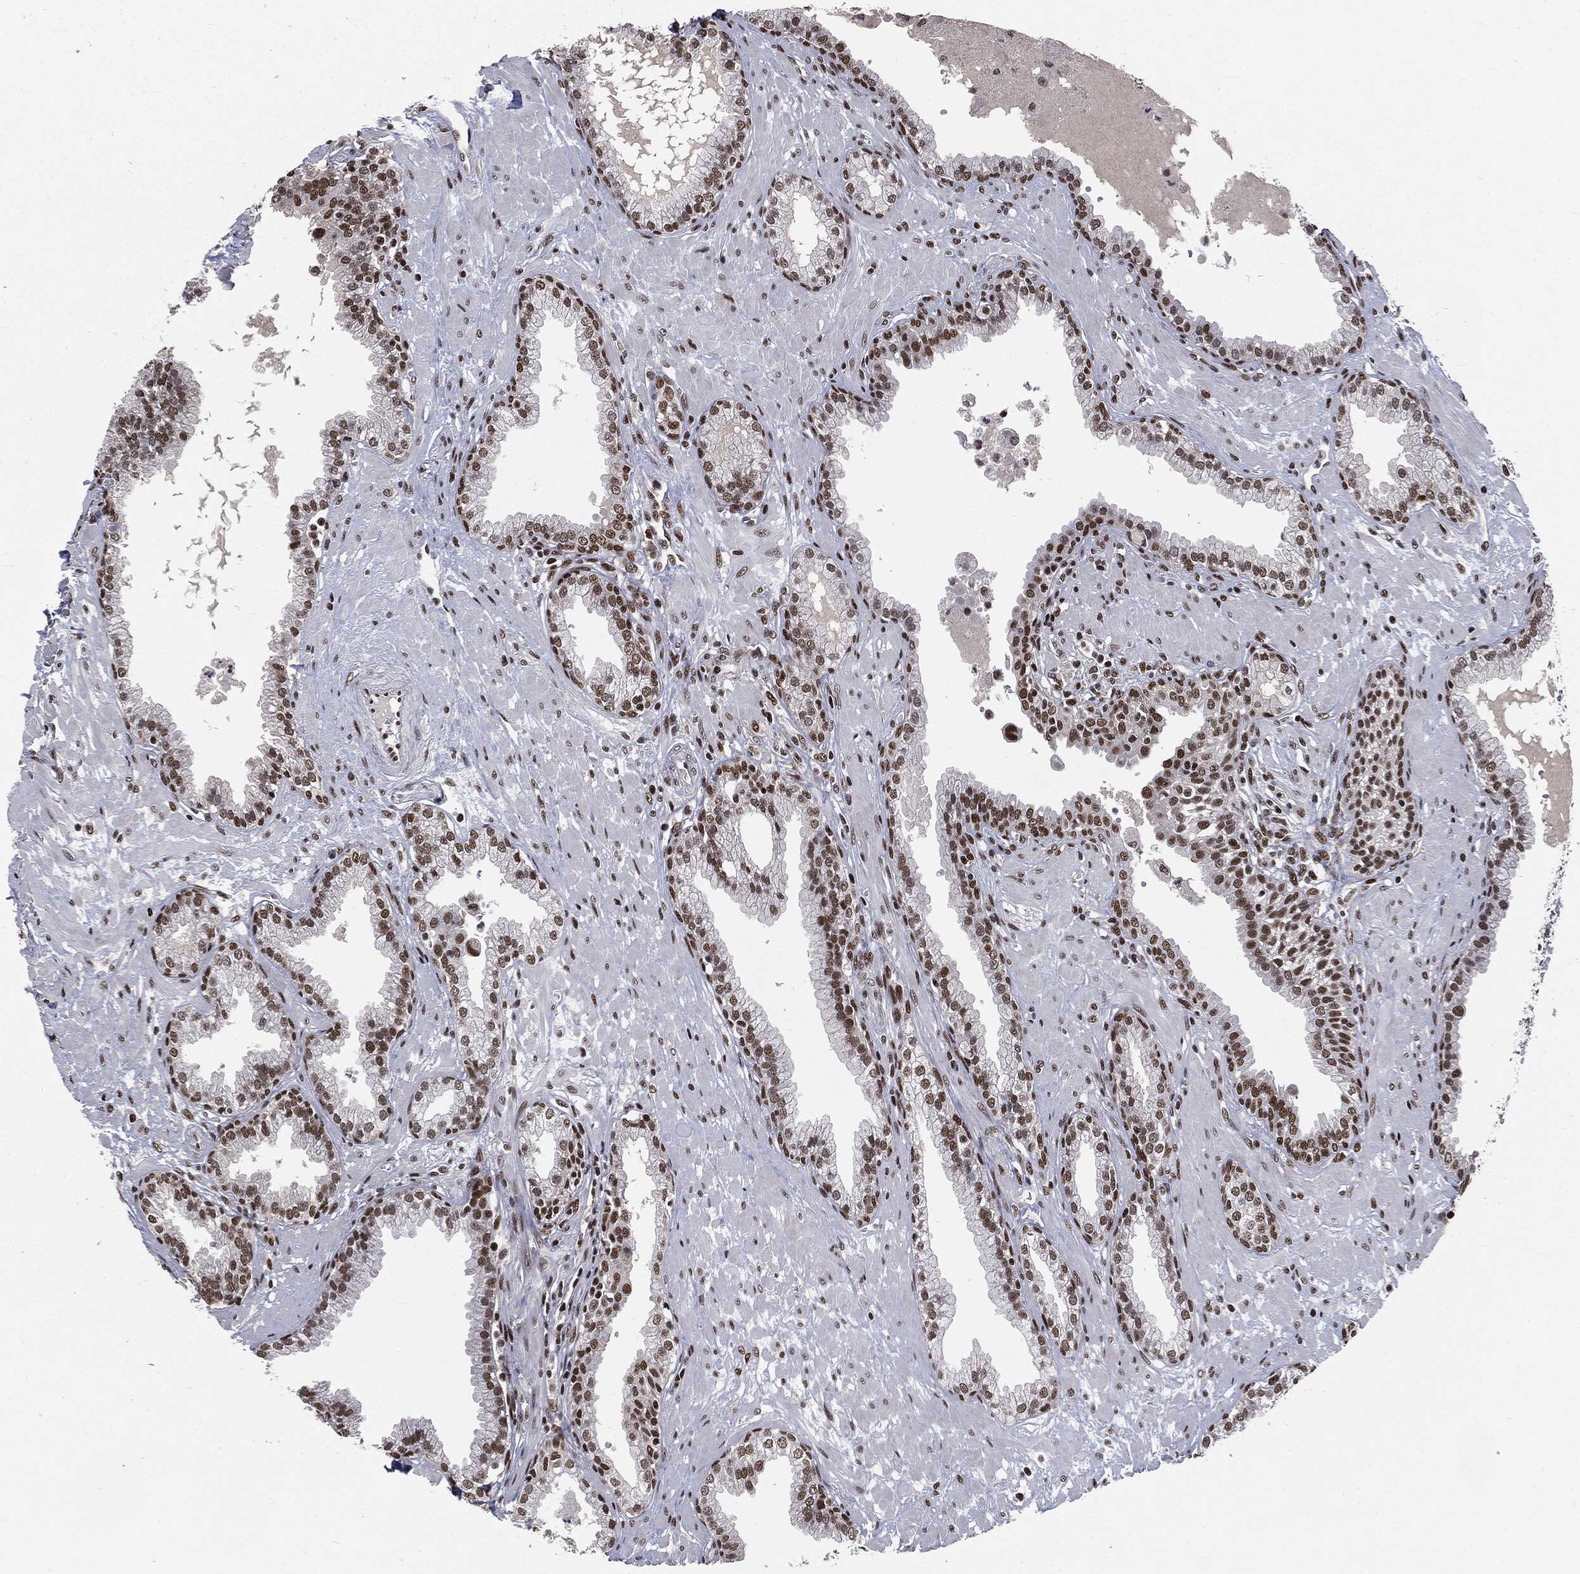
{"staining": {"intensity": "strong", "quantity": "25%-75%", "location": "nuclear"}, "tissue": "prostate", "cell_type": "Glandular cells", "image_type": "normal", "snomed": [{"axis": "morphology", "description": "Normal tissue, NOS"}, {"axis": "topography", "description": "Prostate"}], "caption": "Immunohistochemical staining of normal human prostate displays 25%-75% levels of strong nuclear protein staining in approximately 25%-75% of glandular cells.", "gene": "DPH2", "patient": {"sex": "male", "age": 64}}